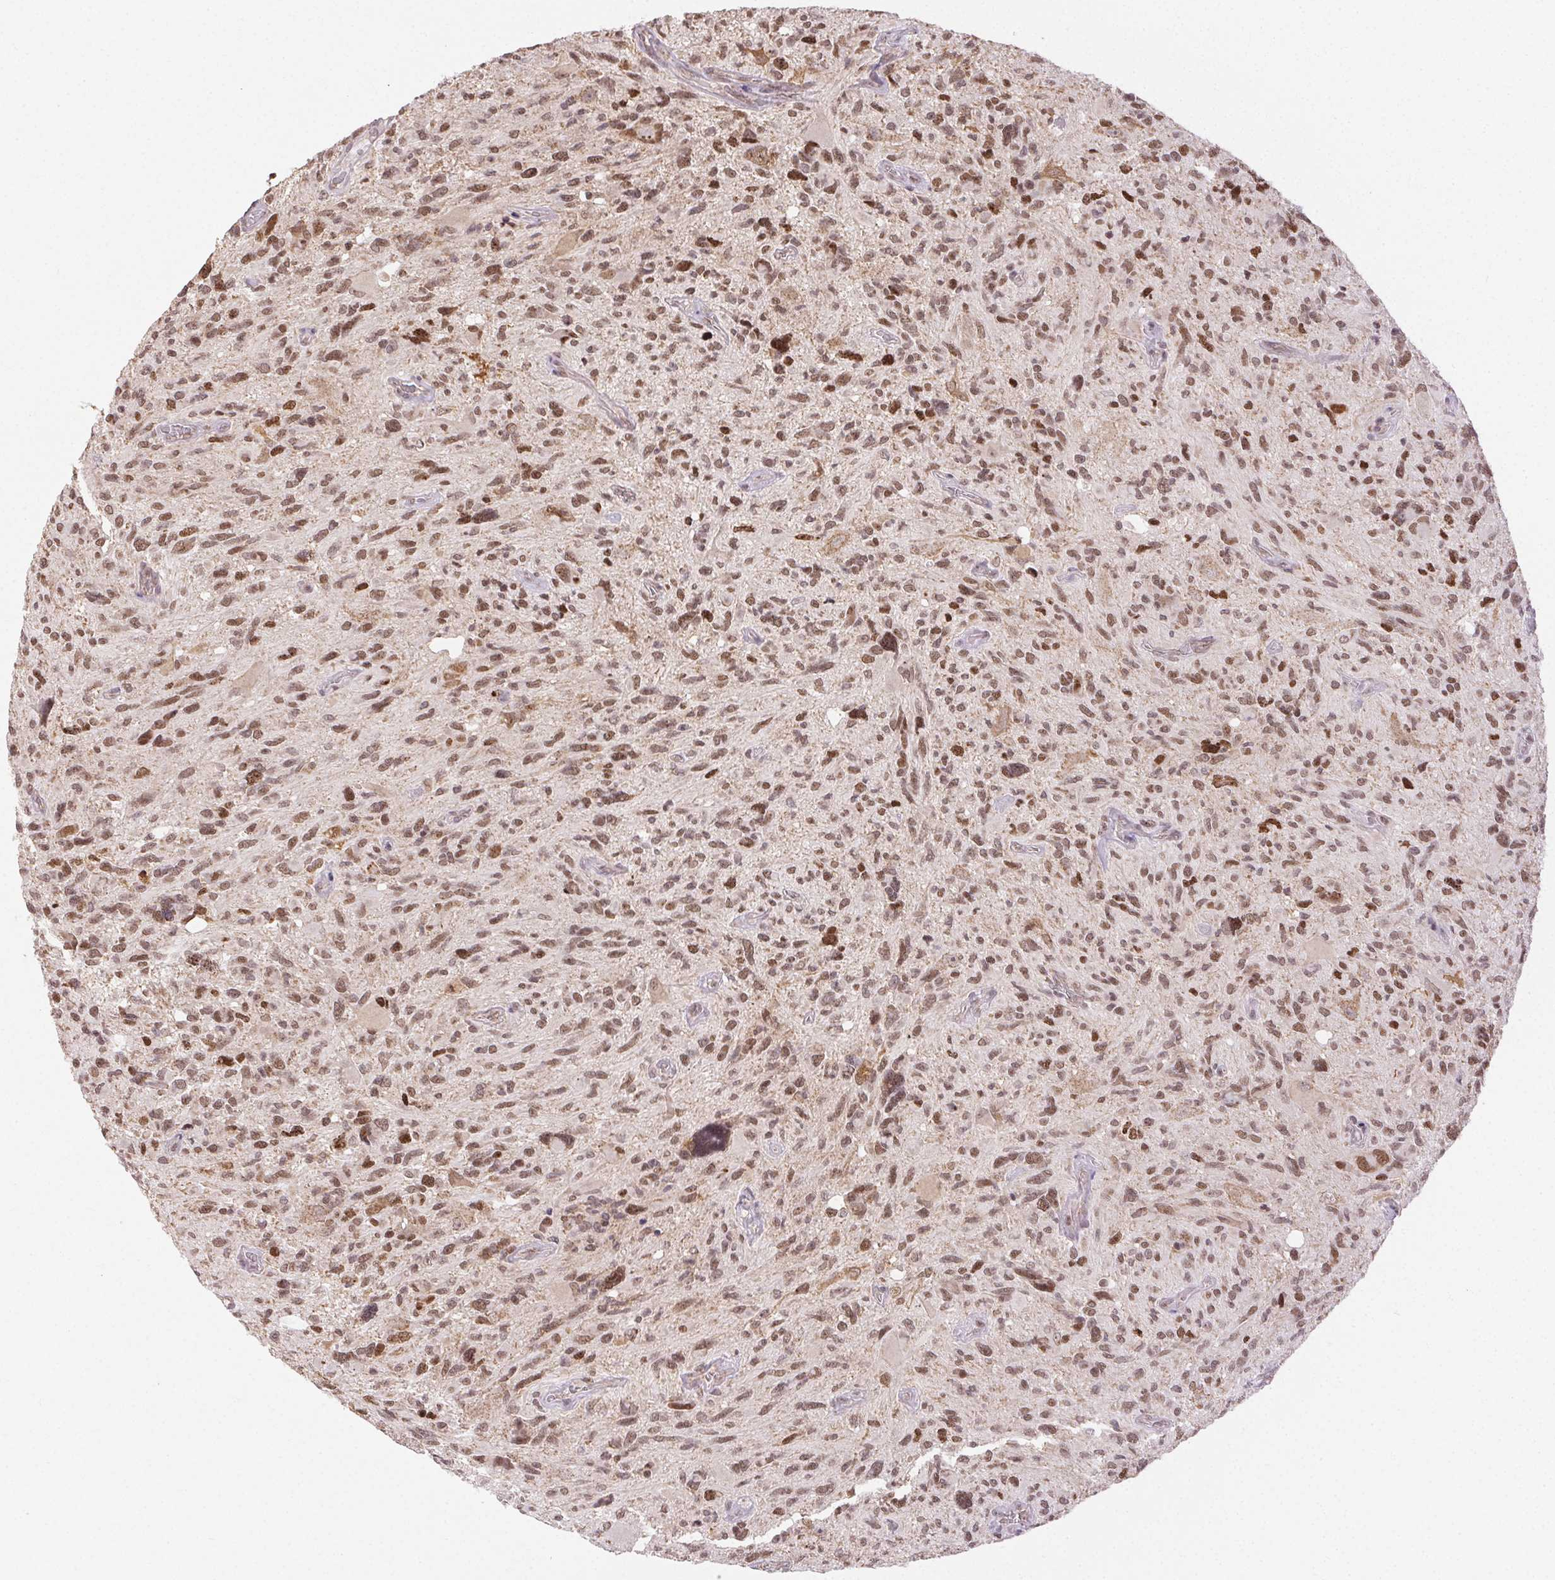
{"staining": {"intensity": "moderate", "quantity": ">75%", "location": "nuclear"}, "tissue": "glioma", "cell_type": "Tumor cells", "image_type": "cancer", "snomed": [{"axis": "morphology", "description": "Glioma, malignant, High grade"}, {"axis": "topography", "description": "Brain"}], "caption": "This is an image of immunohistochemistry (IHC) staining of glioma, which shows moderate expression in the nuclear of tumor cells.", "gene": "PIWIL4", "patient": {"sex": "male", "age": 49}}